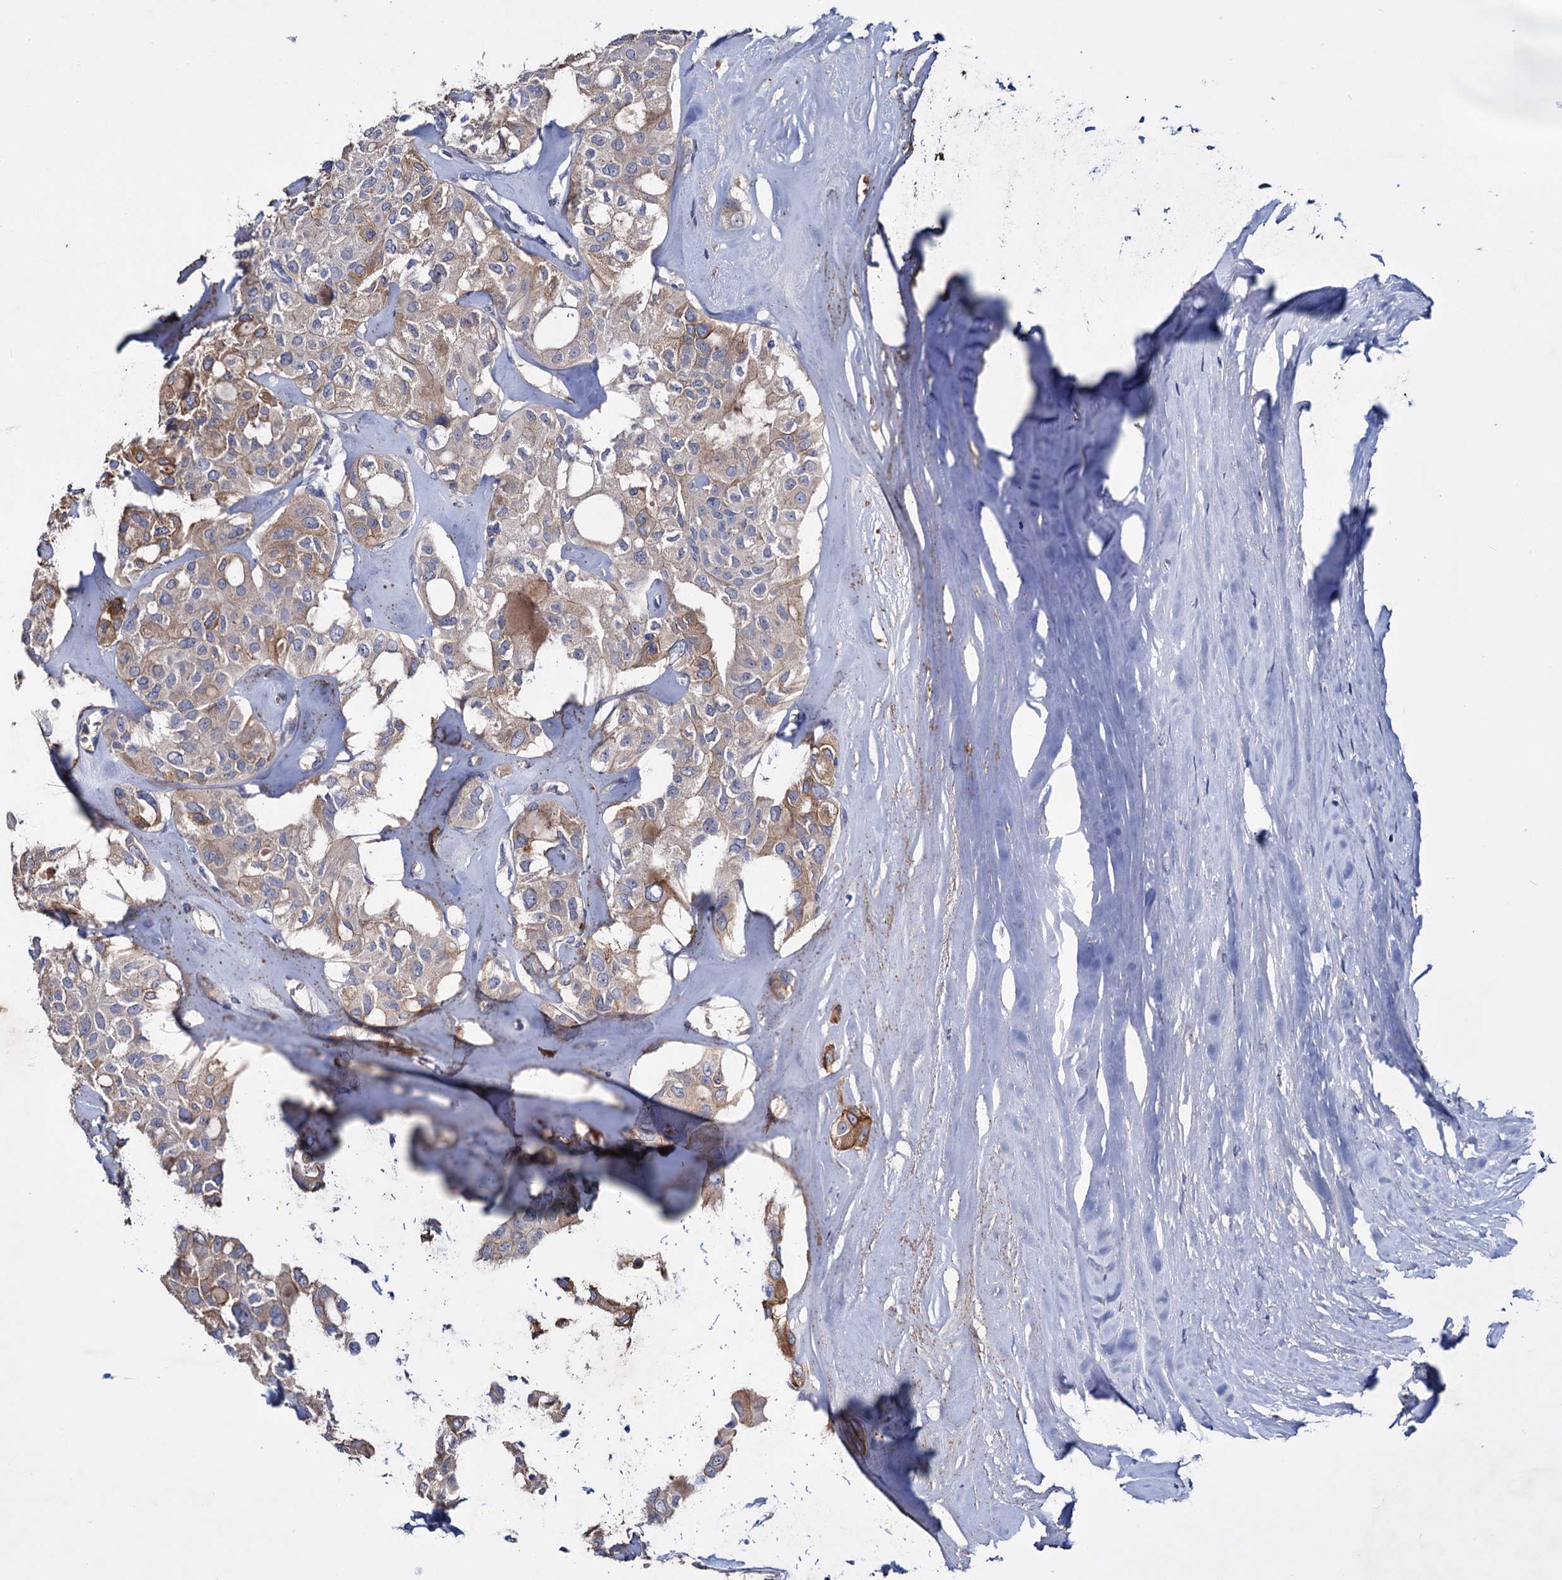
{"staining": {"intensity": "moderate", "quantity": "<25%", "location": "cytoplasmic/membranous"}, "tissue": "thyroid cancer", "cell_type": "Tumor cells", "image_type": "cancer", "snomed": [{"axis": "morphology", "description": "Follicular adenoma carcinoma, NOS"}, {"axis": "topography", "description": "Thyroid gland"}], "caption": "Immunohistochemistry (IHC) image of neoplastic tissue: human thyroid cancer (follicular adenoma carcinoma) stained using IHC exhibits low levels of moderate protein expression localized specifically in the cytoplasmic/membranous of tumor cells, appearing as a cytoplasmic/membranous brown color.", "gene": "NPAS4", "patient": {"sex": "male", "age": 75}}